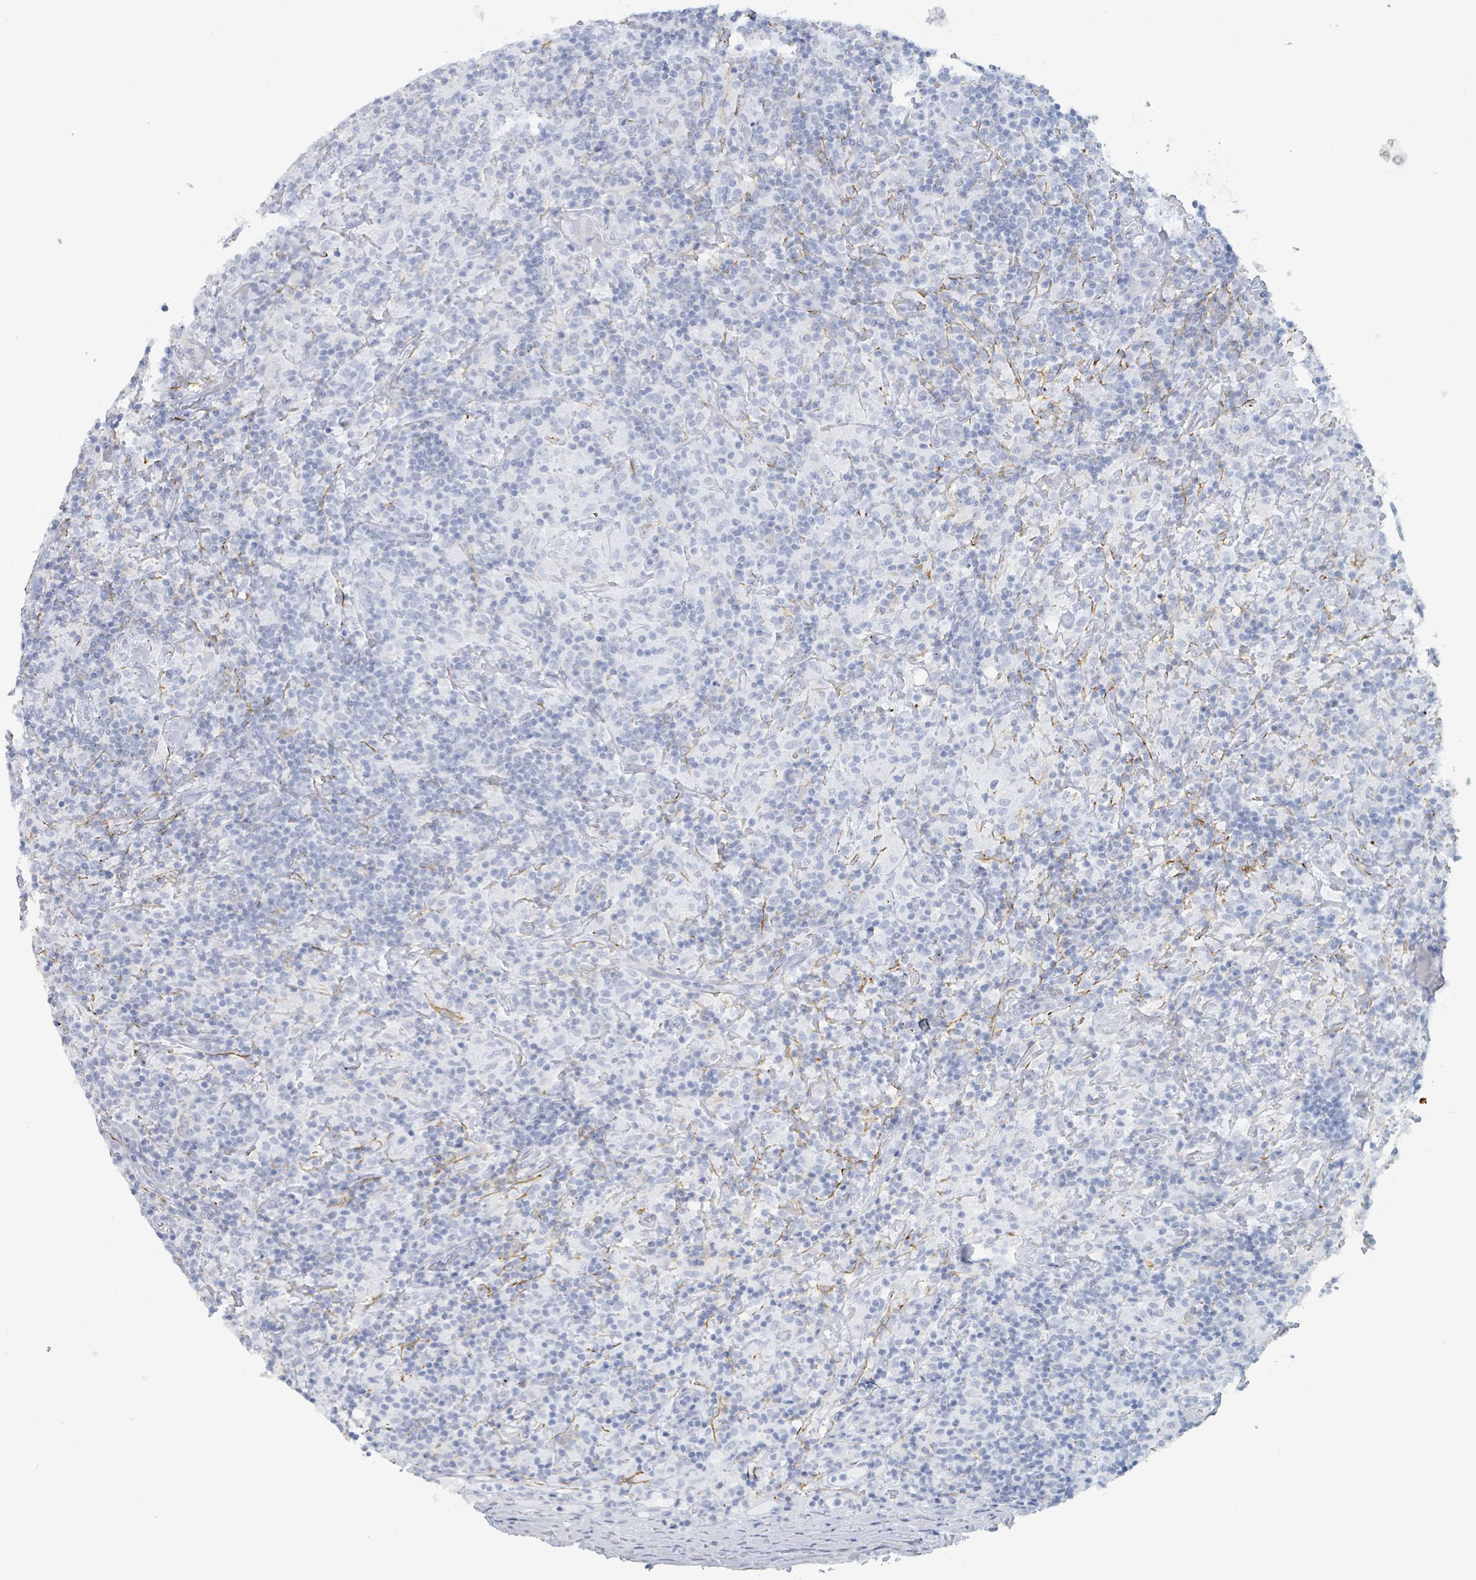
{"staining": {"intensity": "negative", "quantity": "none", "location": "none"}, "tissue": "lymphoma", "cell_type": "Tumor cells", "image_type": "cancer", "snomed": [{"axis": "morphology", "description": "Hodgkin's disease, NOS"}, {"axis": "topography", "description": "Lymph node"}], "caption": "An image of Hodgkin's disease stained for a protein shows no brown staining in tumor cells. The staining was performed using DAB to visualize the protein expression in brown, while the nuclei were stained in blue with hematoxylin (Magnification: 20x).", "gene": "KRT8", "patient": {"sex": "male", "age": 70}}